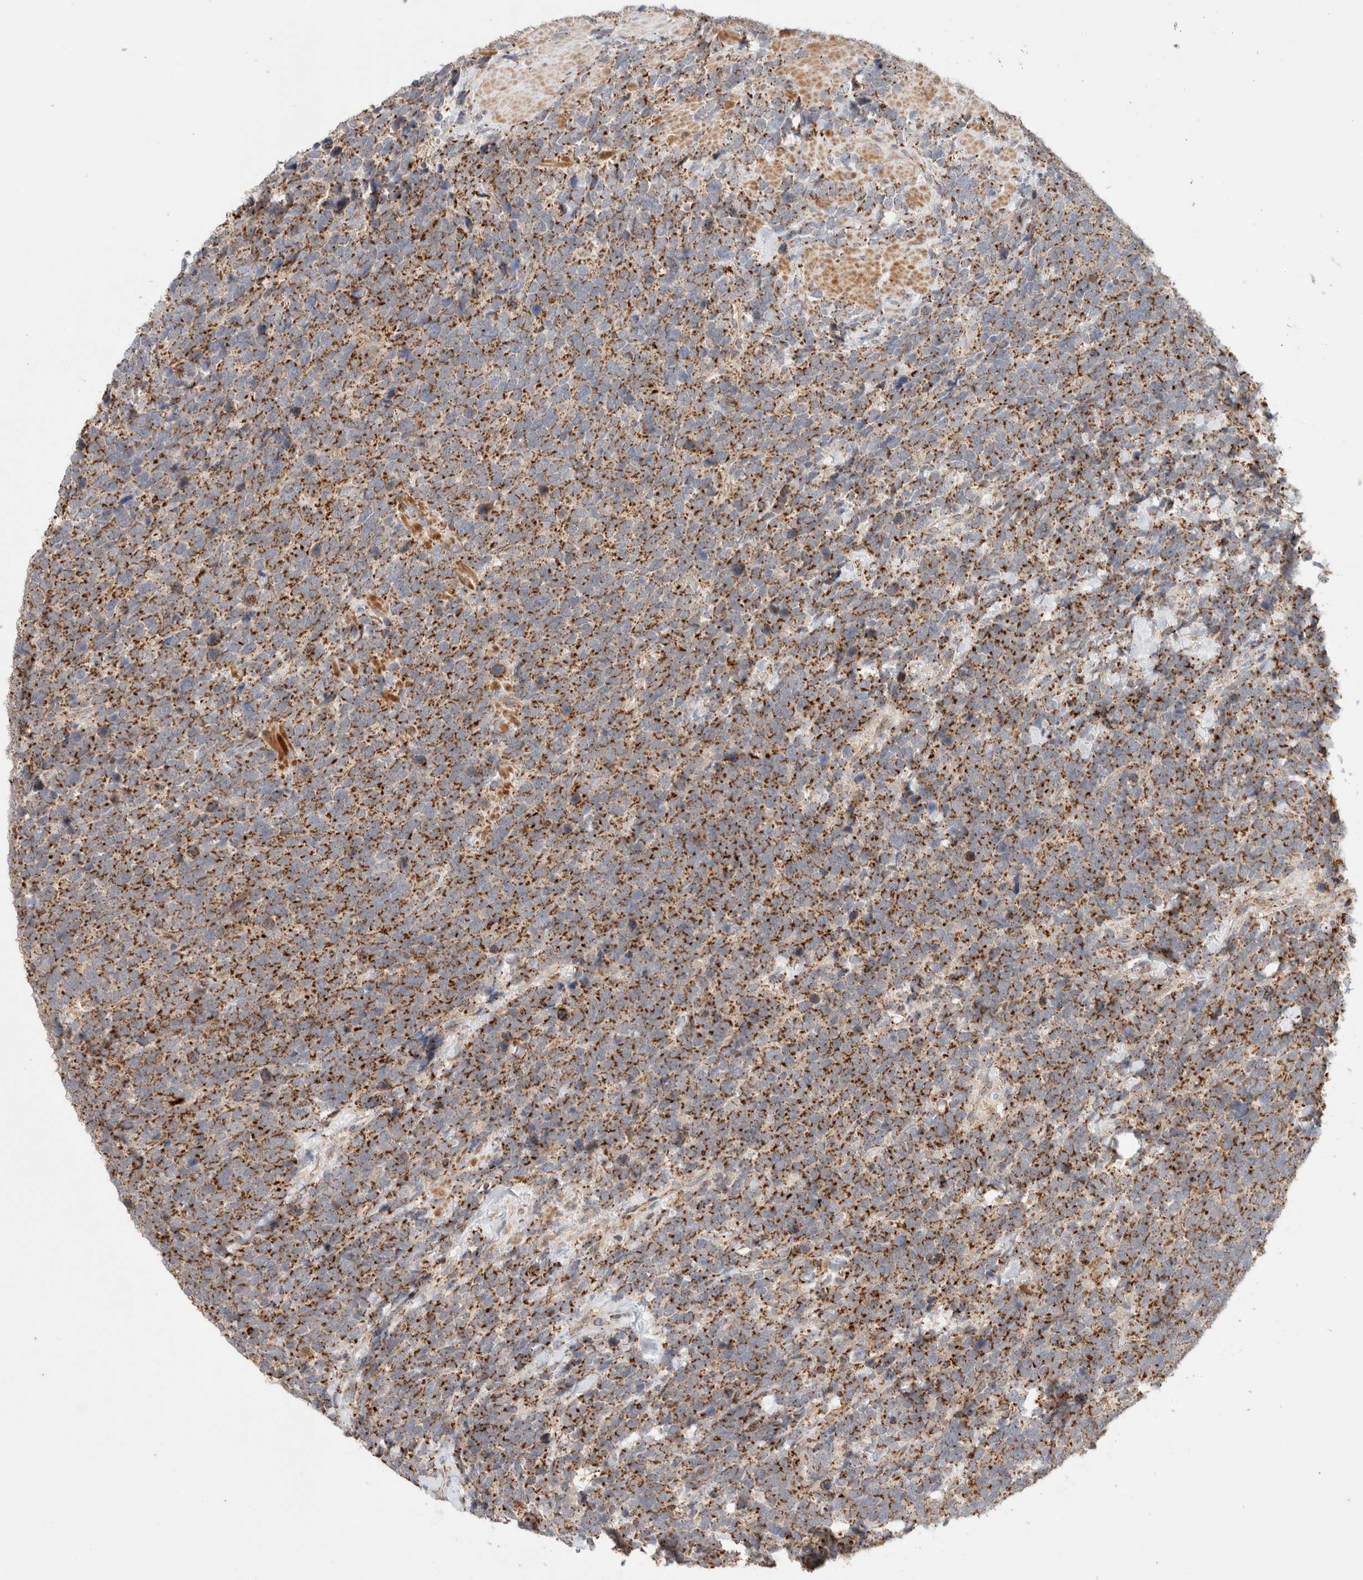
{"staining": {"intensity": "moderate", "quantity": ">75%", "location": "cytoplasmic/membranous"}, "tissue": "urothelial cancer", "cell_type": "Tumor cells", "image_type": "cancer", "snomed": [{"axis": "morphology", "description": "Urothelial carcinoma, High grade"}, {"axis": "topography", "description": "Urinary bladder"}], "caption": "This is an image of immunohistochemistry staining of urothelial cancer, which shows moderate positivity in the cytoplasmic/membranous of tumor cells.", "gene": "MRM3", "patient": {"sex": "female", "age": 82}}